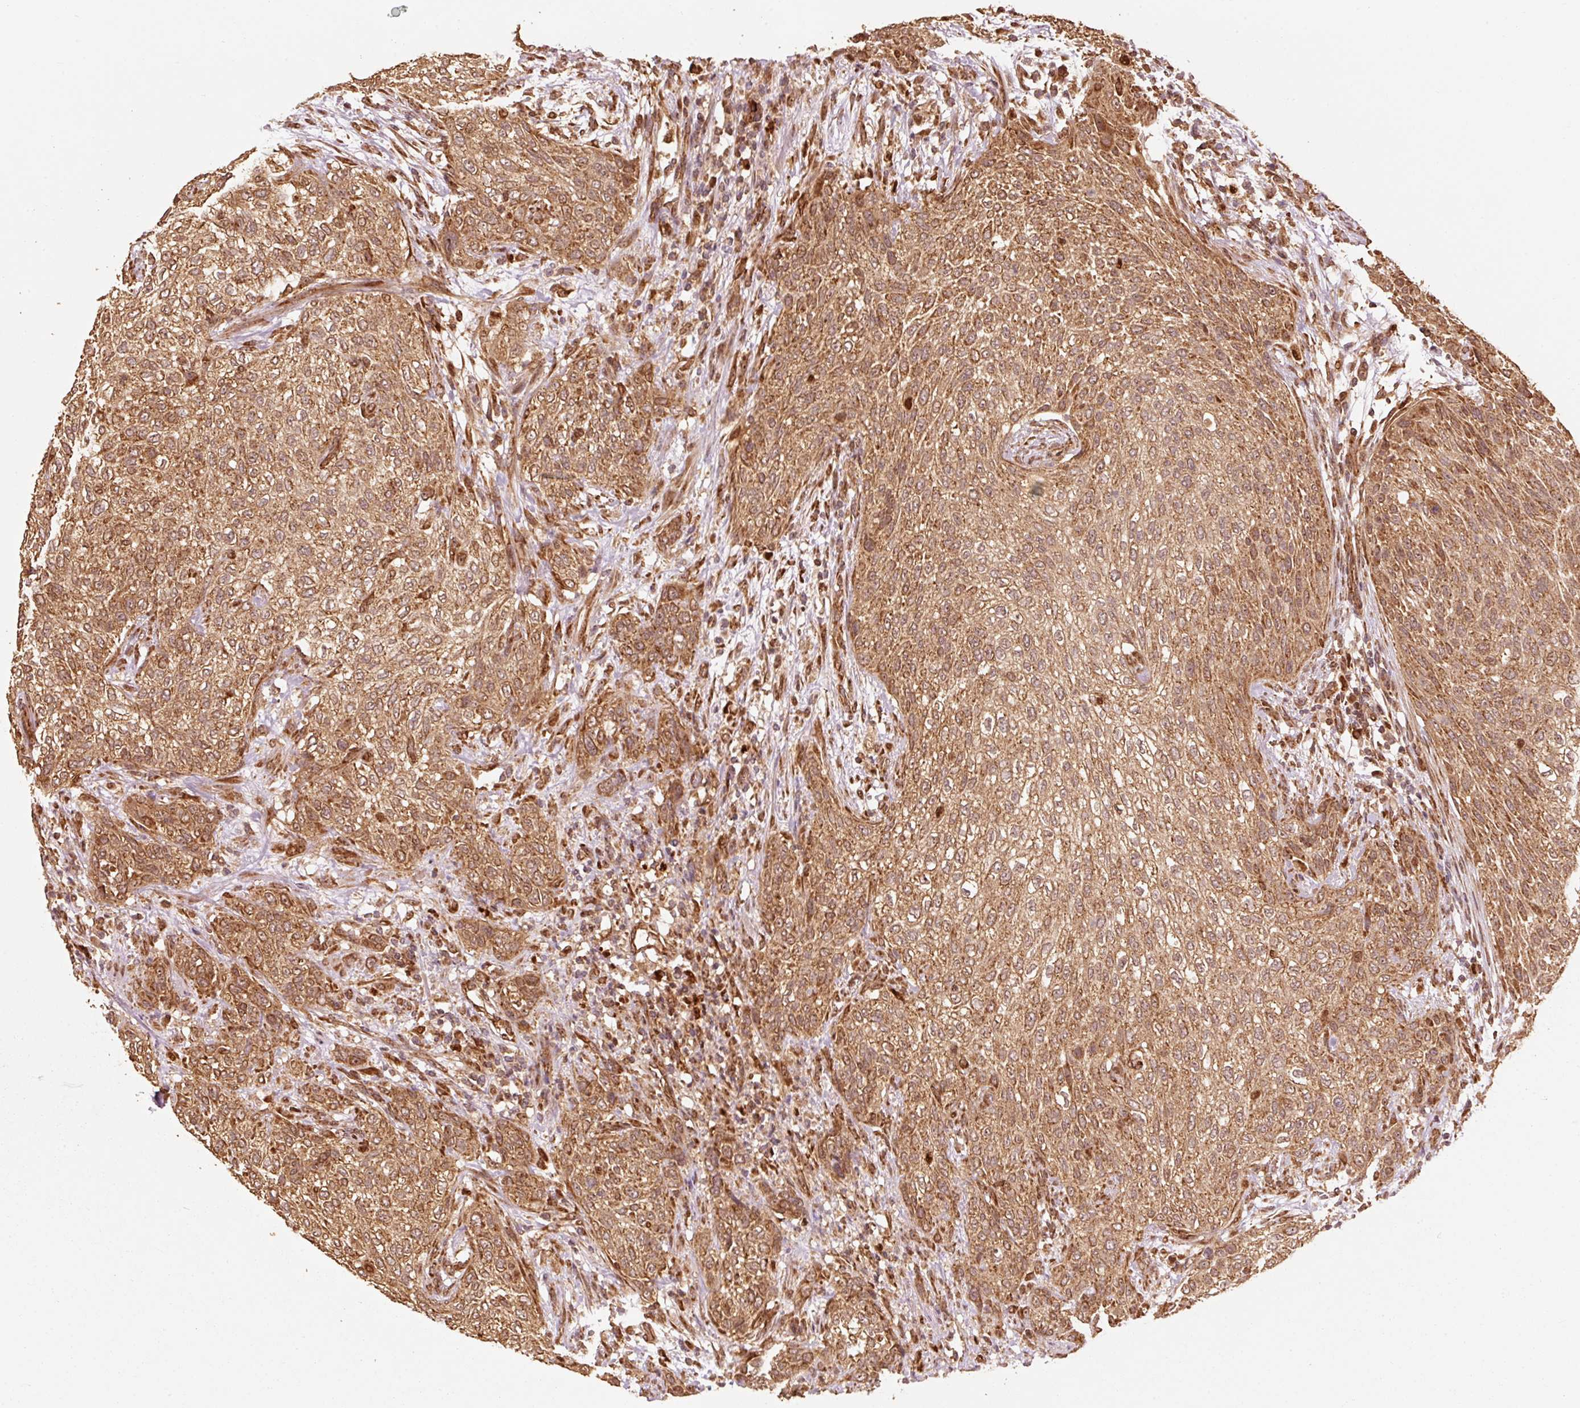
{"staining": {"intensity": "moderate", "quantity": ">75%", "location": "cytoplasmic/membranous"}, "tissue": "urothelial cancer", "cell_type": "Tumor cells", "image_type": "cancer", "snomed": [{"axis": "morphology", "description": "Urothelial carcinoma, High grade"}, {"axis": "topography", "description": "Urinary bladder"}], "caption": "A medium amount of moderate cytoplasmic/membranous expression is seen in about >75% of tumor cells in urothelial cancer tissue.", "gene": "MRPL16", "patient": {"sex": "male", "age": 35}}